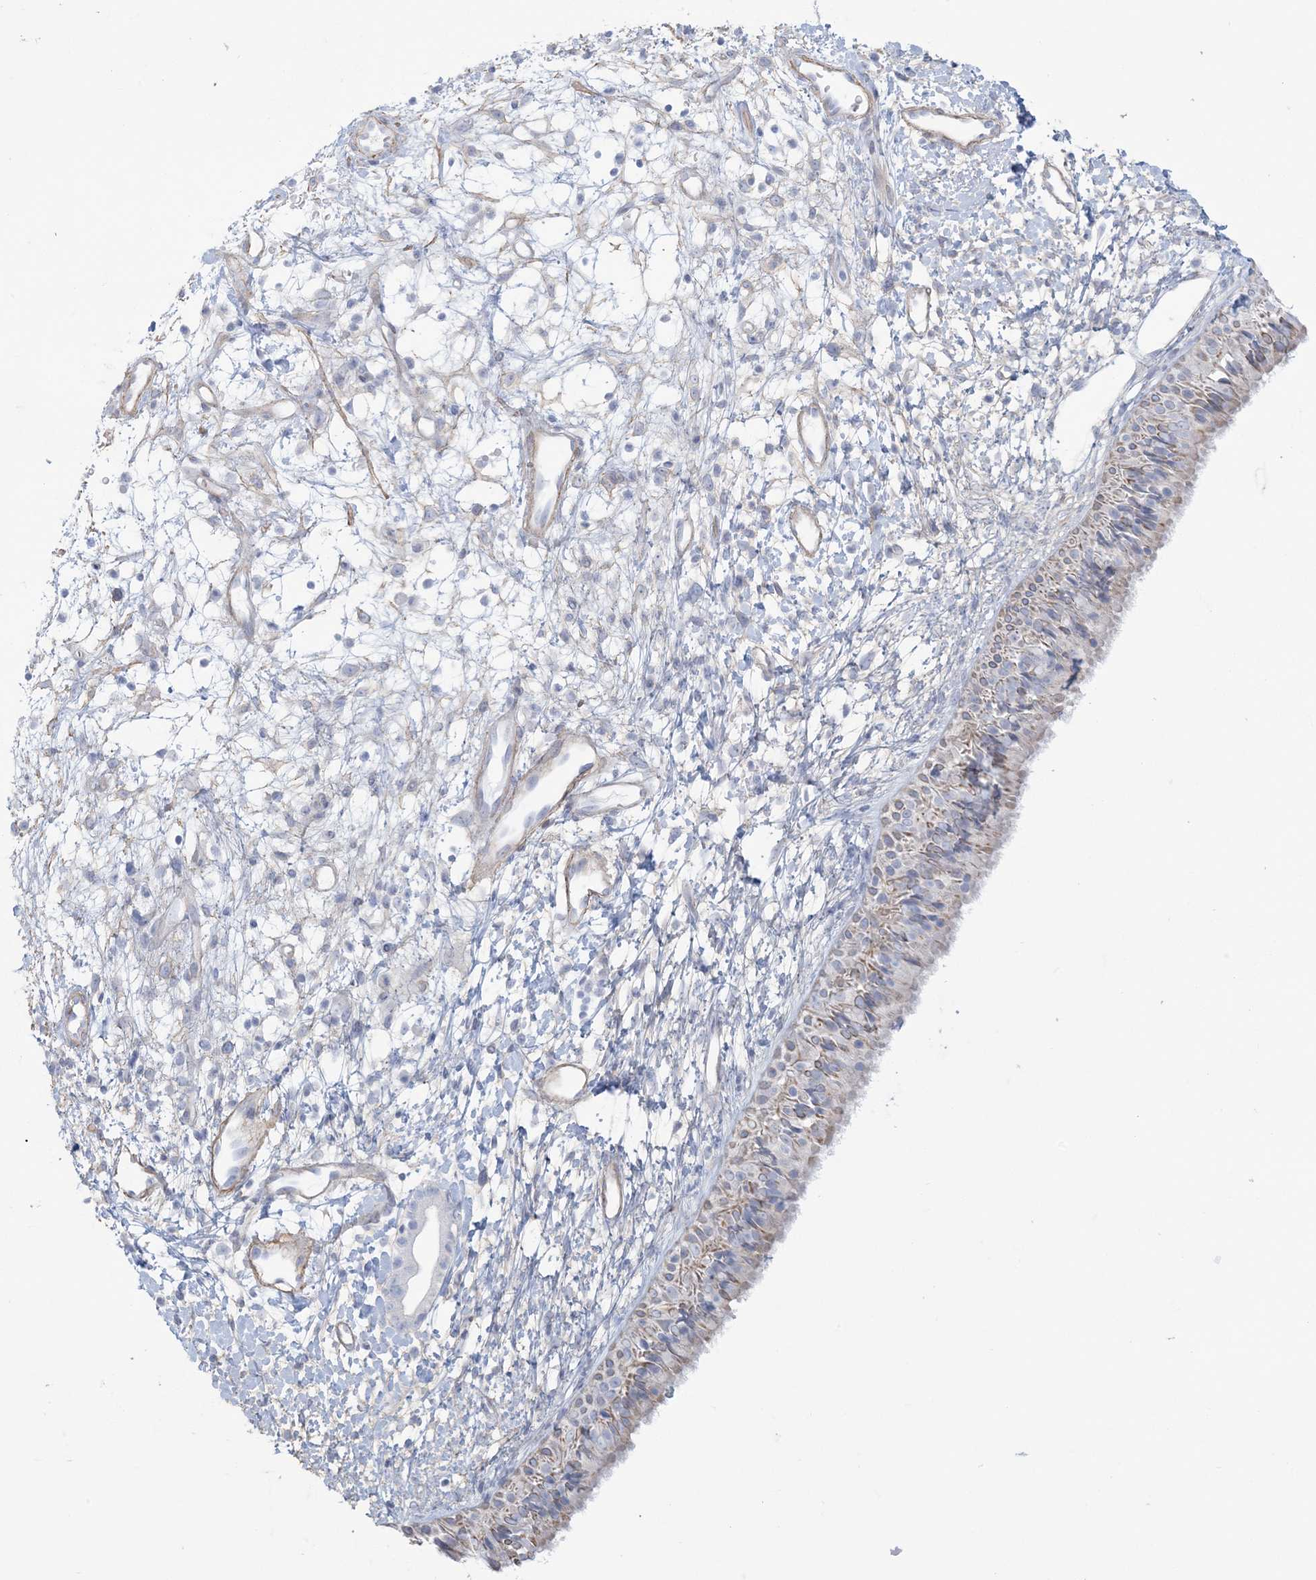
{"staining": {"intensity": "moderate", "quantity": "<25%", "location": "cytoplasmic/membranous"}, "tissue": "nasopharynx", "cell_type": "Respiratory epithelial cells", "image_type": "normal", "snomed": [{"axis": "morphology", "description": "Normal tissue, NOS"}, {"axis": "topography", "description": "Nasopharynx"}], "caption": "An image showing moderate cytoplasmic/membranous staining in approximately <25% of respiratory epithelial cells in benign nasopharynx, as visualized by brown immunohistochemical staining.", "gene": "AGXT", "patient": {"sex": "male", "age": 22}}